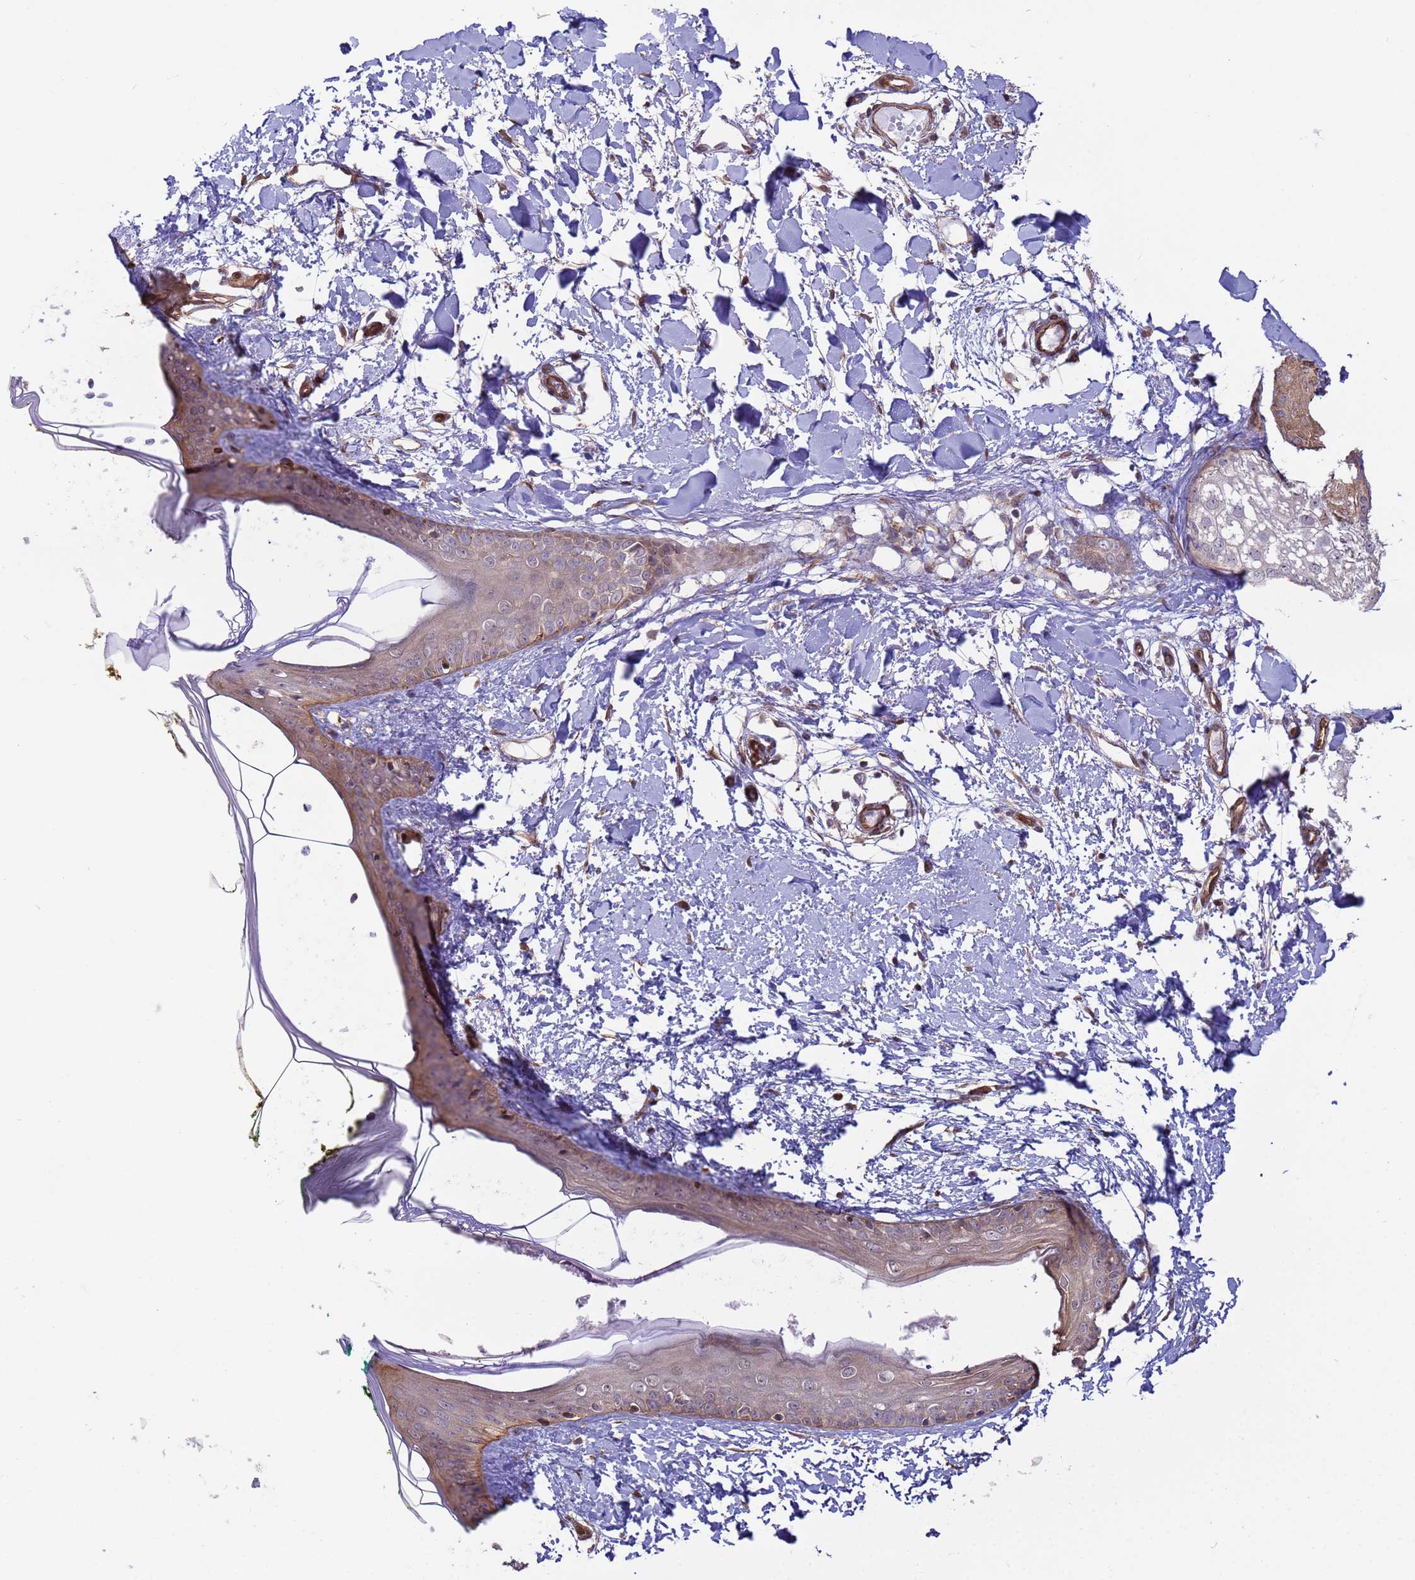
{"staining": {"intensity": "weak", "quantity": ">75%", "location": "cytoplasmic/membranous"}, "tissue": "skin", "cell_type": "Fibroblasts", "image_type": "normal", "snomed": [{"axis": "morphology", "description": "Normal tissue, NOS"}, {"axis": "topography", "description": "Skin"}], "caption": "Protein expression by immunohistochemistry displays weak cytoplasmic/membranous positivity in approximately >75% of fibroblasts in unremarkable skin. The protein is shown in brown color, while the nuclei are stained blue.", "gene": "ITGB4", "patient": {"sex": "female", "age": 34}}